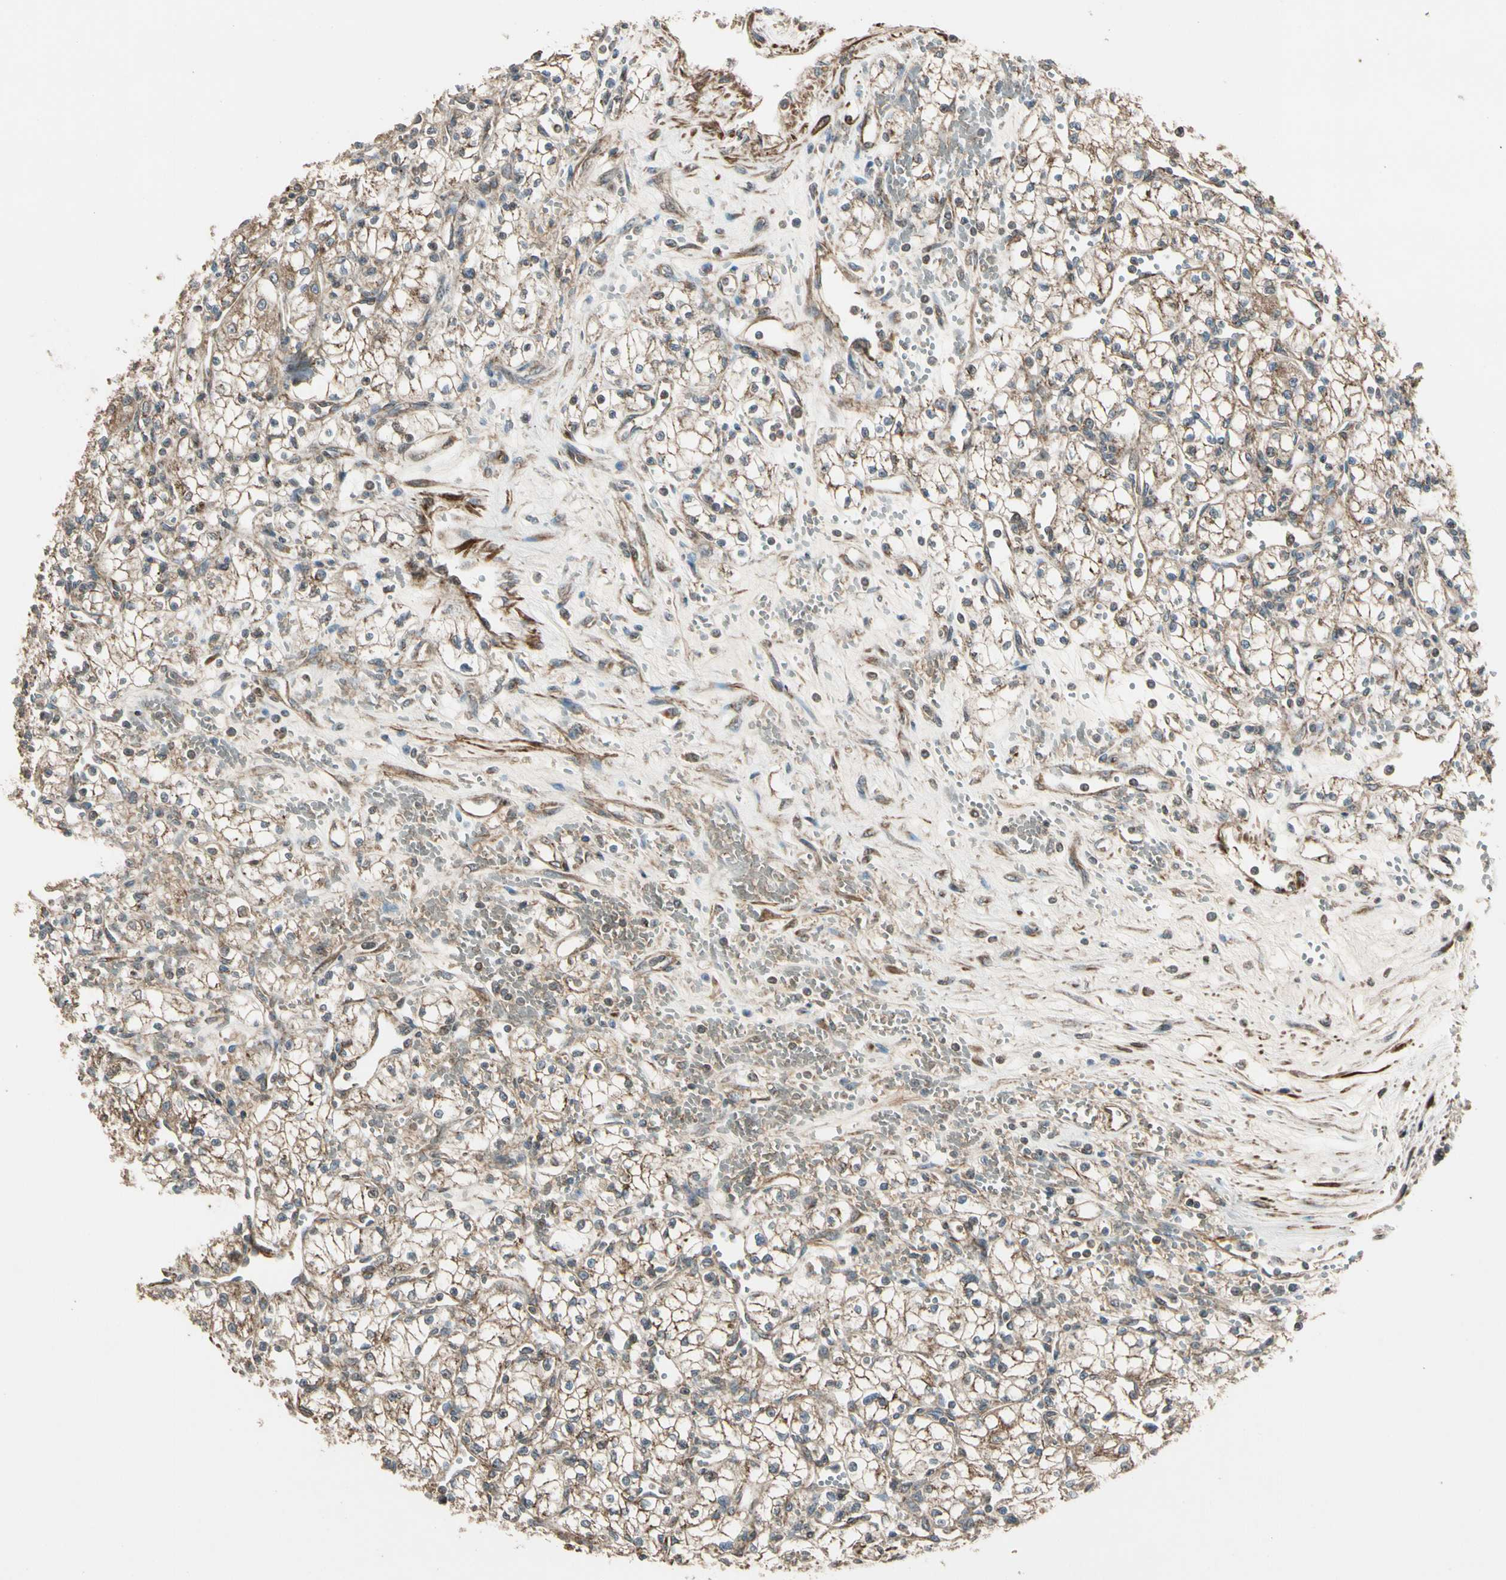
{"staining": {"intensity": "weak", "quantity": ">75%", "location": "cytoplasmic/membranous"}, "tissue": "renal cancer", "cell_type": "Tumor cells", "image_type": "cancer", "snomed": [{"axis": "morphology", "description": "Normal tissue, NOS"}, {"axis": "morphology", "description": "Adenocarcinoma, NOS"}, {"axis": "topography", "description": "Kidney"}], "caption": "High-magnification brightfield microscopy of renal cancer (adenocarcinoma) stained with DAB (brown) and counterstained with hematoxylin (blue). tumor cells exhibit weak cytoplasmic/membranous expression is appreciated in approximately>75% of cells. Nuclei are stained in blue.", "gene": "GCK", "patient": {"sex": "male", "age": 59}}